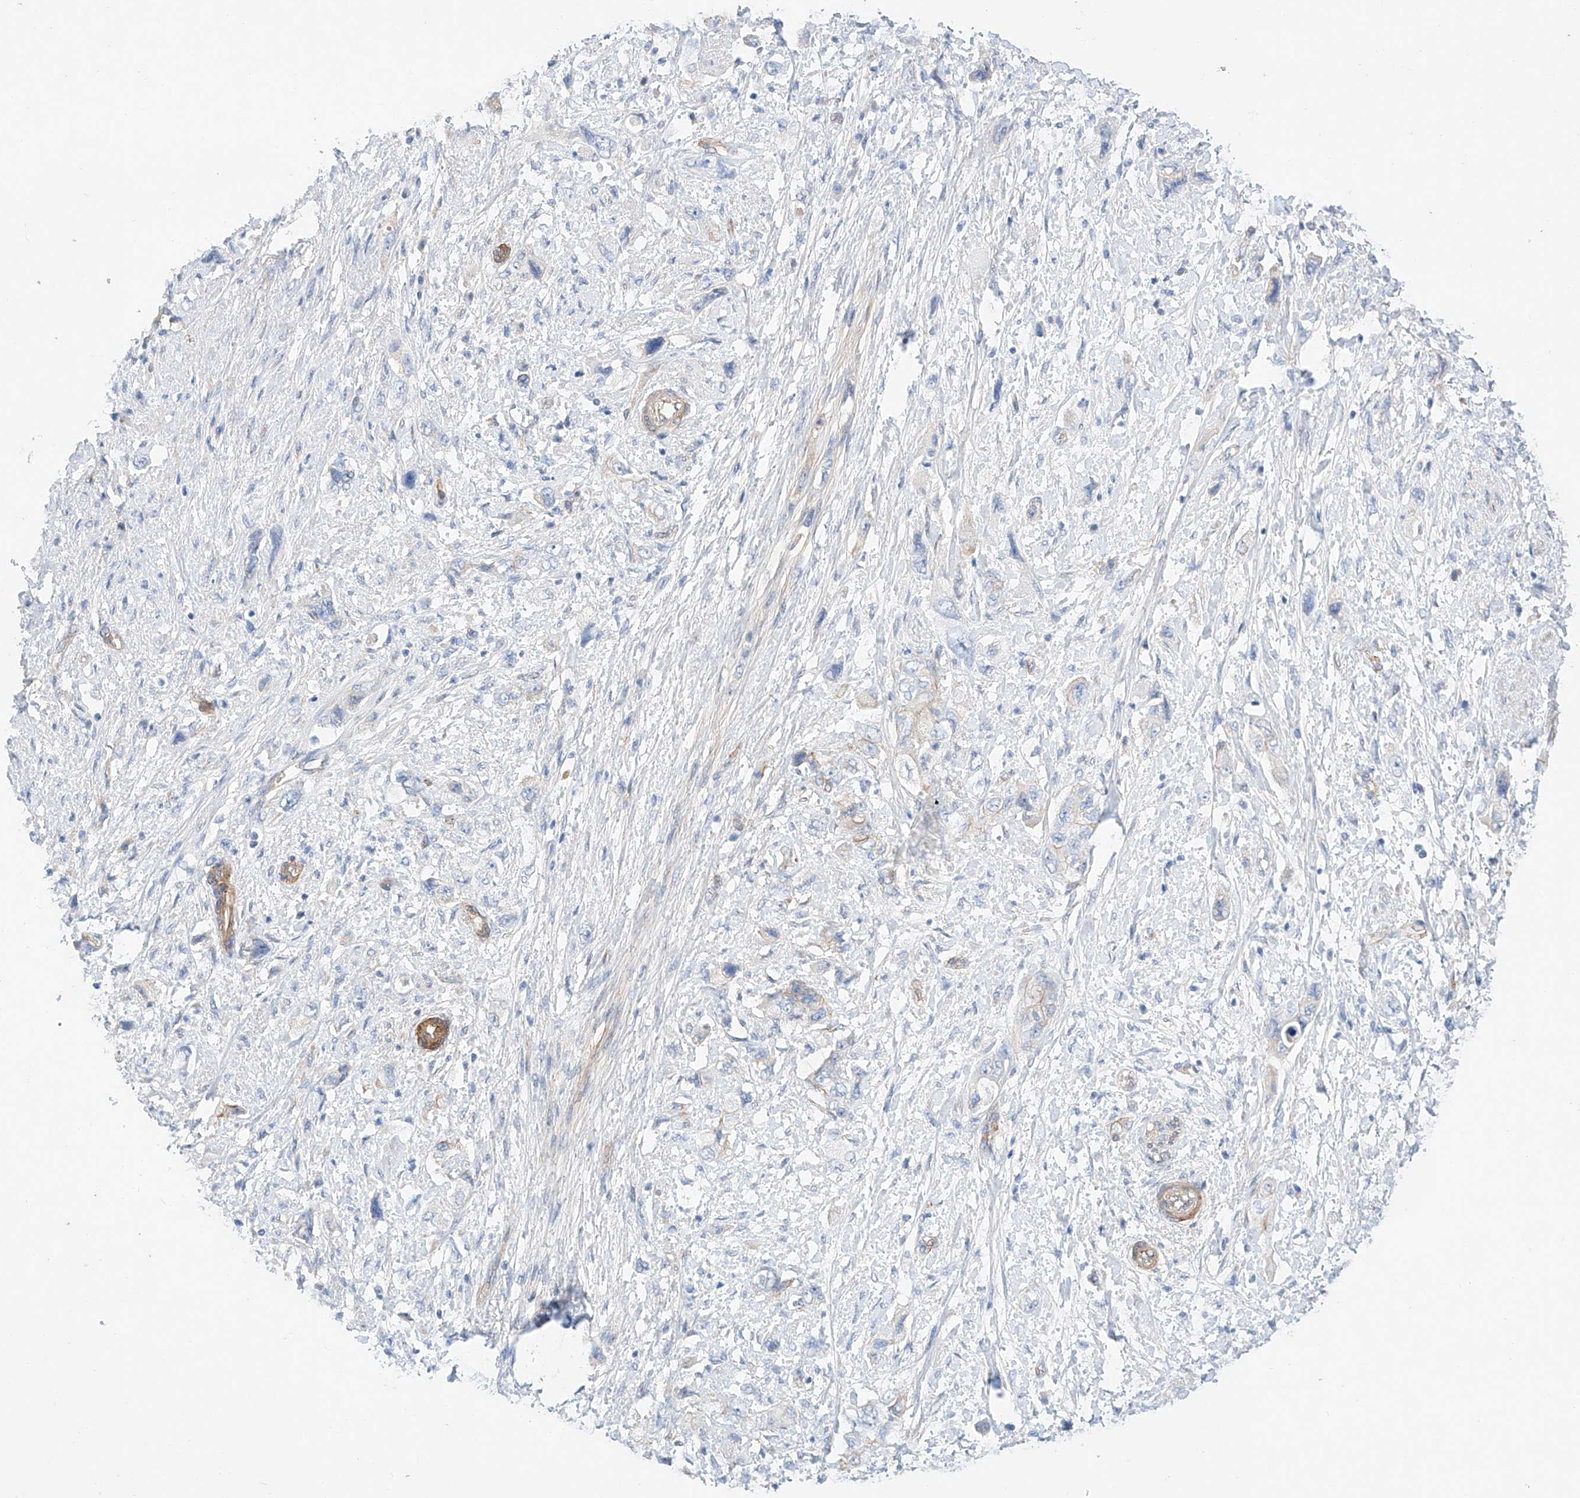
{"staining": {"intensity": "negative", "quantity": "none", "location": "none"}, "tissue": "pancreatic cancer", "cell_type": "Tumor cells", "image_type": "cancer", "snomed": [{"axis": "morphology", "description": "Adenocarcinoma, NOS"}, {"axis": "topography", "description": "Pancreas"}], "caption": "High power microscopy image of an IHC micrograph of adenocarcinoma (pancreatic), revealing no significant staining in tumor cells.", "gene": "SBSPON", "patient": {"sex": "female", "age": 73}}